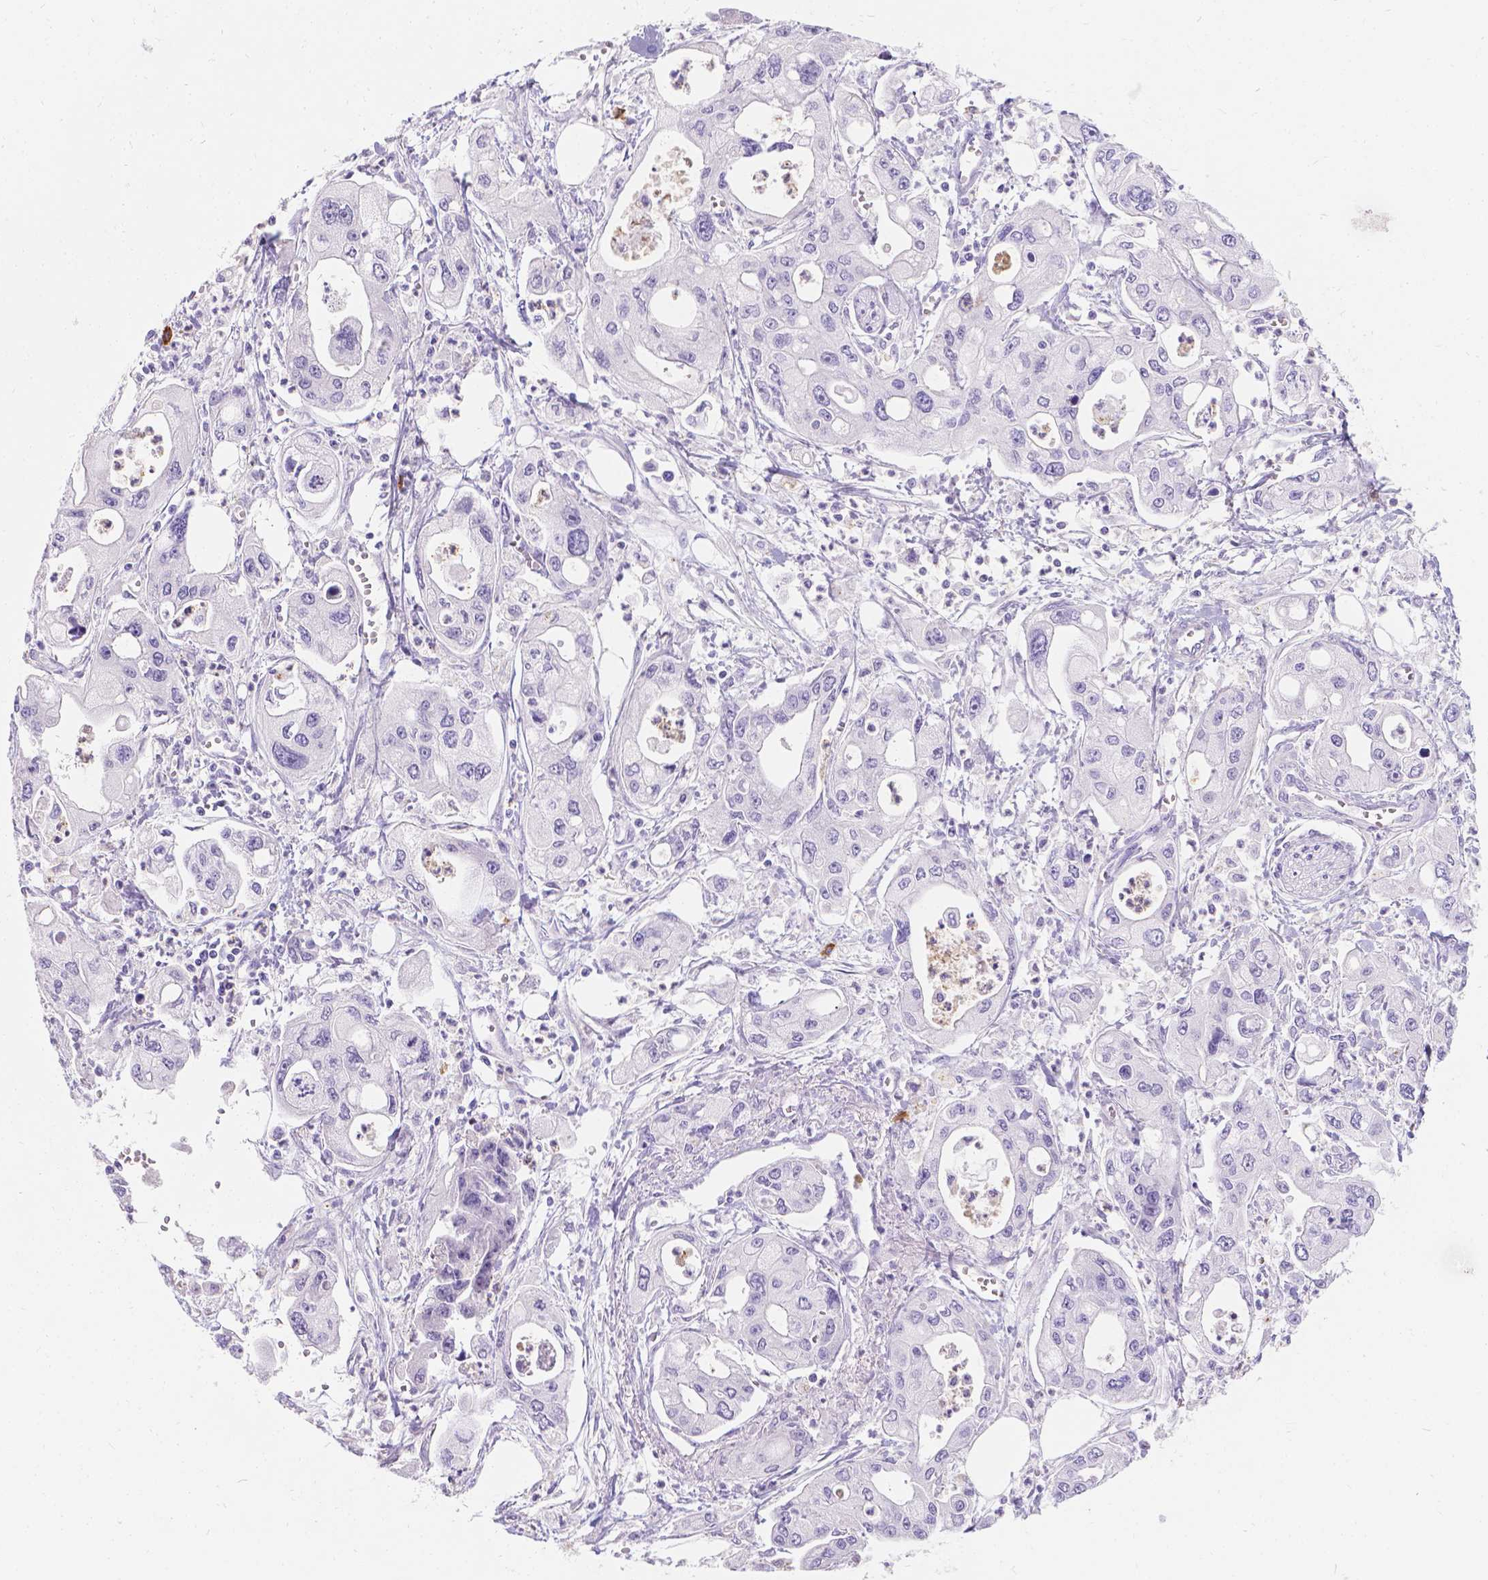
{"staining": {"intensity": "negative", "quantity": "none", "location": "none"}, "tissue": "pancreatic cancer", "cell_type": "Tumor cells", "image_type": "cancer", "snomed": [{"axis": "morphology", "description": "Adenocarcinoma, NOS"}, {"axis": "topography", "description": "Pancreas"}], "caption": "Tumor cells show no significant staining in pancreatic cancer (adenocarcinoma). (Stains: DAB IHC with hematoxylin counter stain, Microscopy: brightfield microscopy at high magnification).", "gene": "GNRHR", "patient": {"sex": "male", "age": 70}}